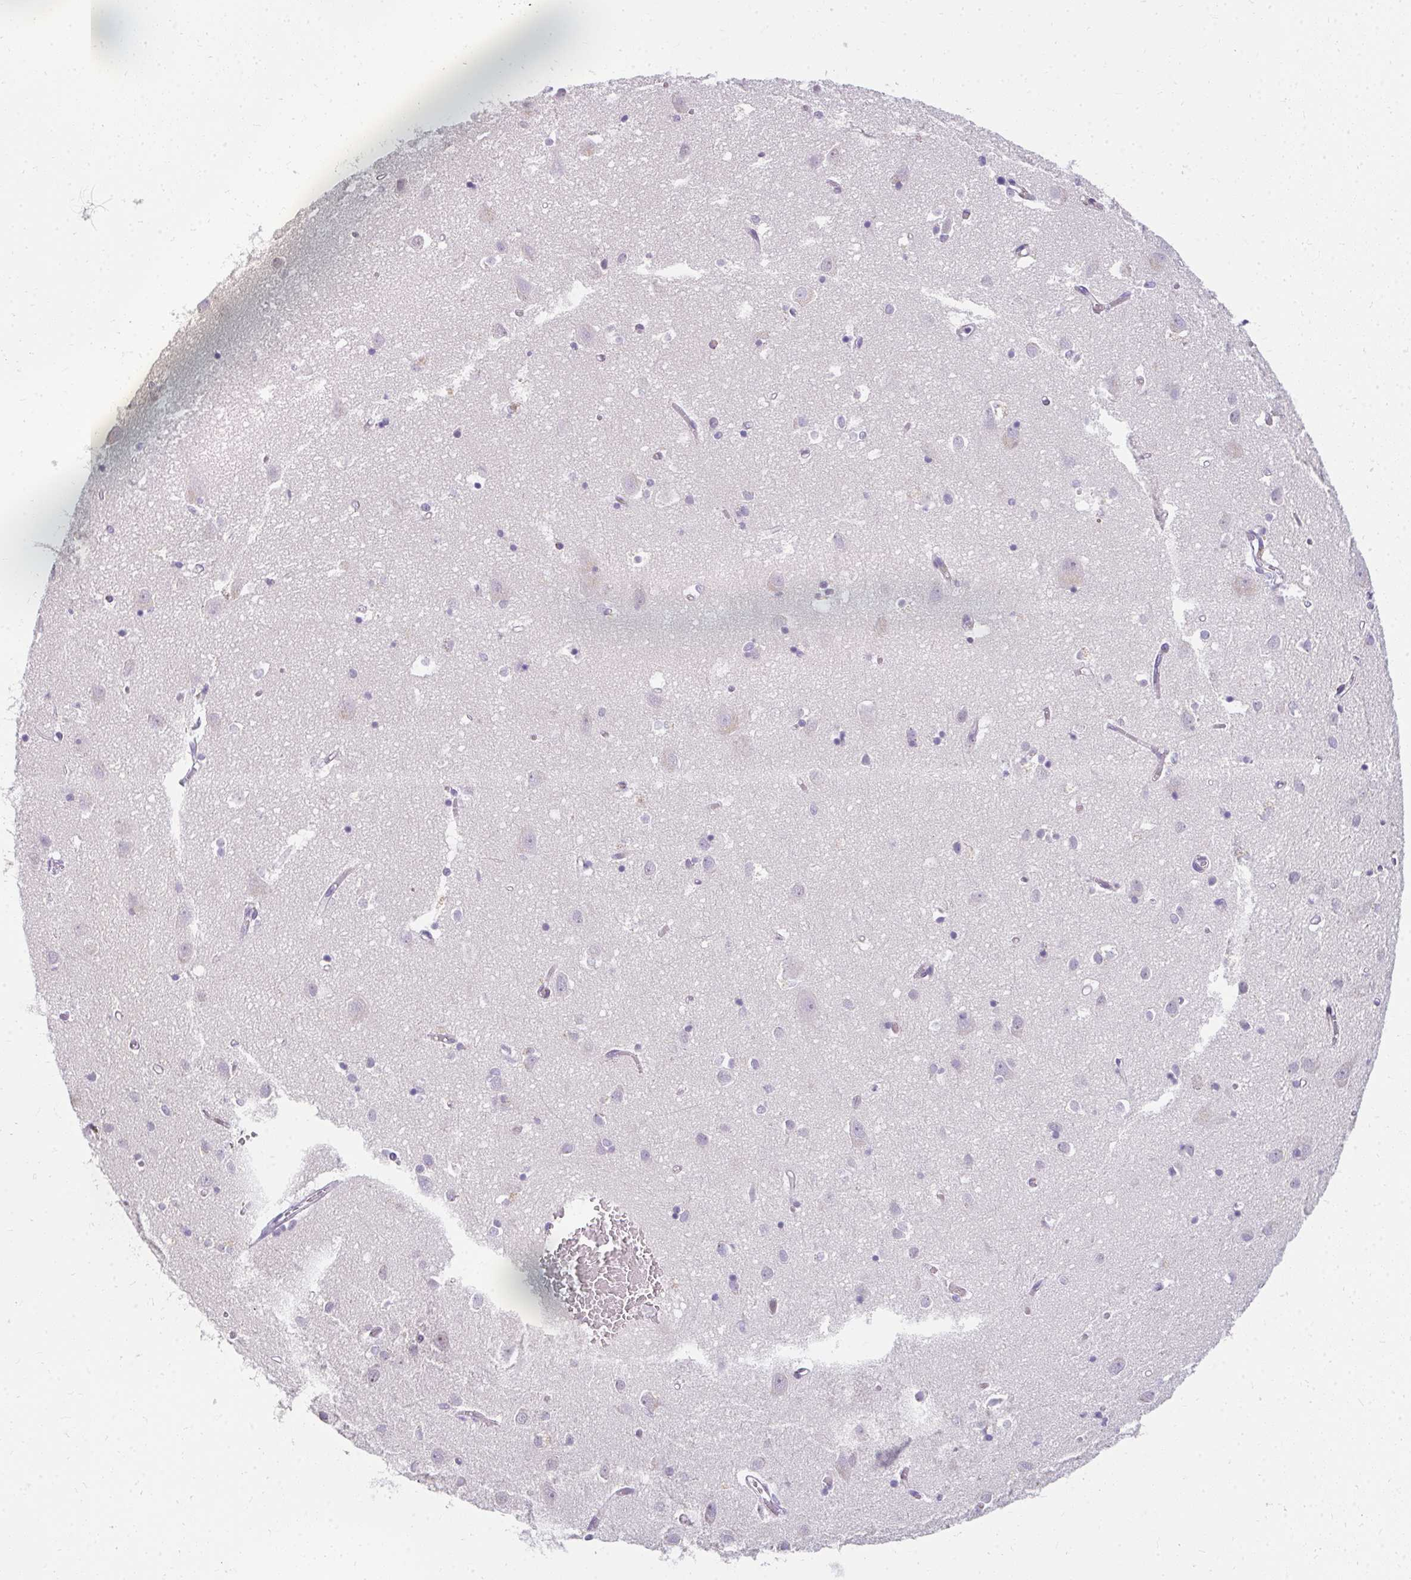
{"staining": {"intensity": "negative", "quantity": "none", "location": "none"}, "tissue": "cerebral cortex", "cell_type": "Endothelial cells", "image_type": "normal", "snomed": [{"axis": "morphology", "description": "Normal tissue, NOS"}, {"axis": "topography", "description": "Cerebral cortex"}], "caption": "DAB (3,3'-diaminobenzidine) immunohistochemical staining of unremarkable human cerebral cortex demonstrates no significant staining in endothelial cells. (Brightfield microscopy of DAB (3,3'-diaminobenzidine) IHC at high magnification).", "gene": "PPP1R3G", "patient": {"sex": "male", "age": 70}}